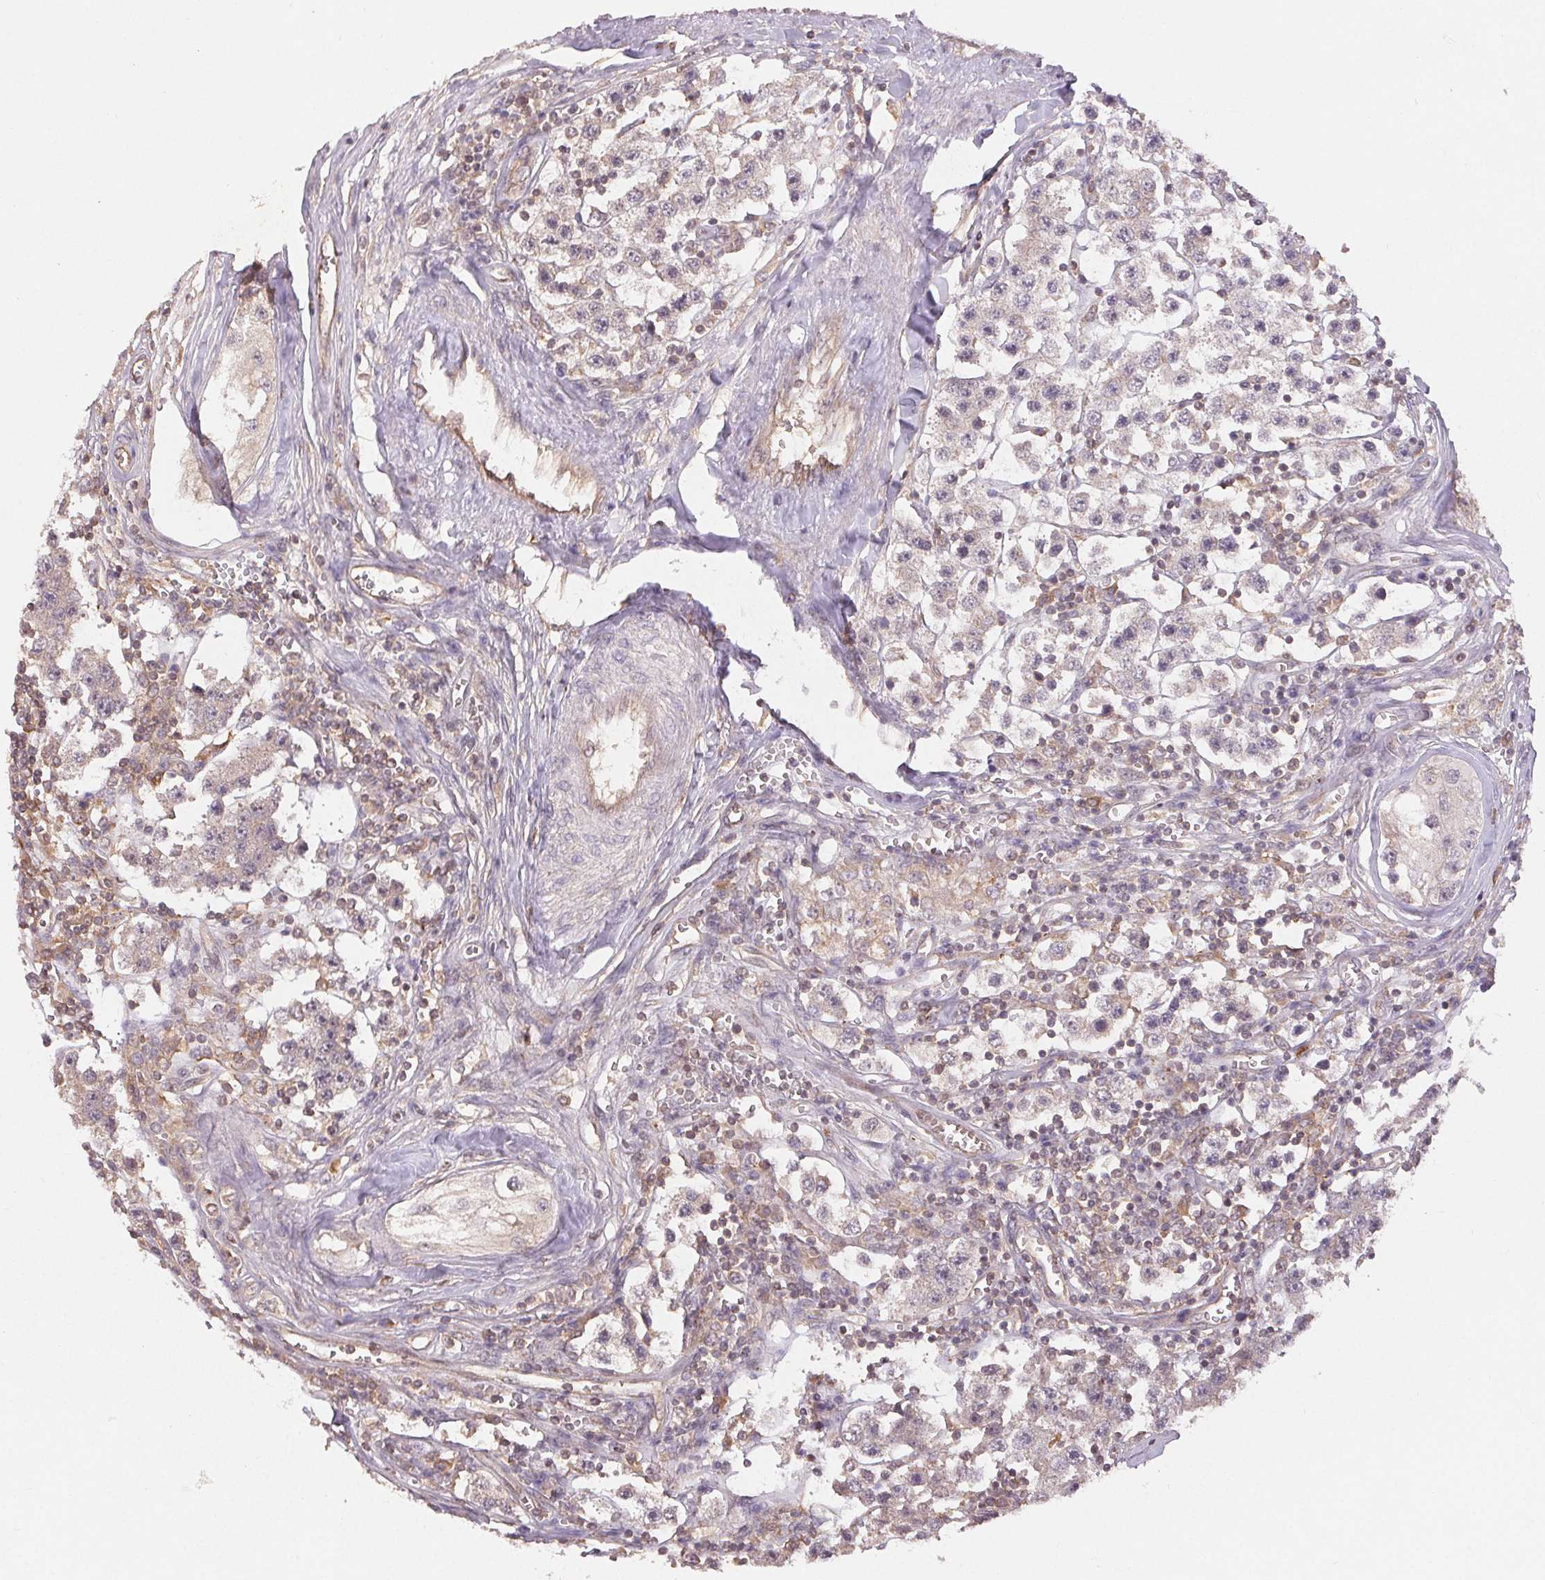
{"staining": {"intensity": "negative", "quantity": "none", "location": "none"}, "tissue": "testis cancer", "cell_type": "Tumor cells", "image_type": "cancer", "snomed": [{"axis": "morphology", "description": "Seminoma, NOS"}, {"axis": "topography", "description": "Testis"}], "caption": "IHC of testis cancer (seminoma) shows no expression in tumor cells.", "gene": "MAPKAPK2", "patient": {"sex": "male", "age": 34}}